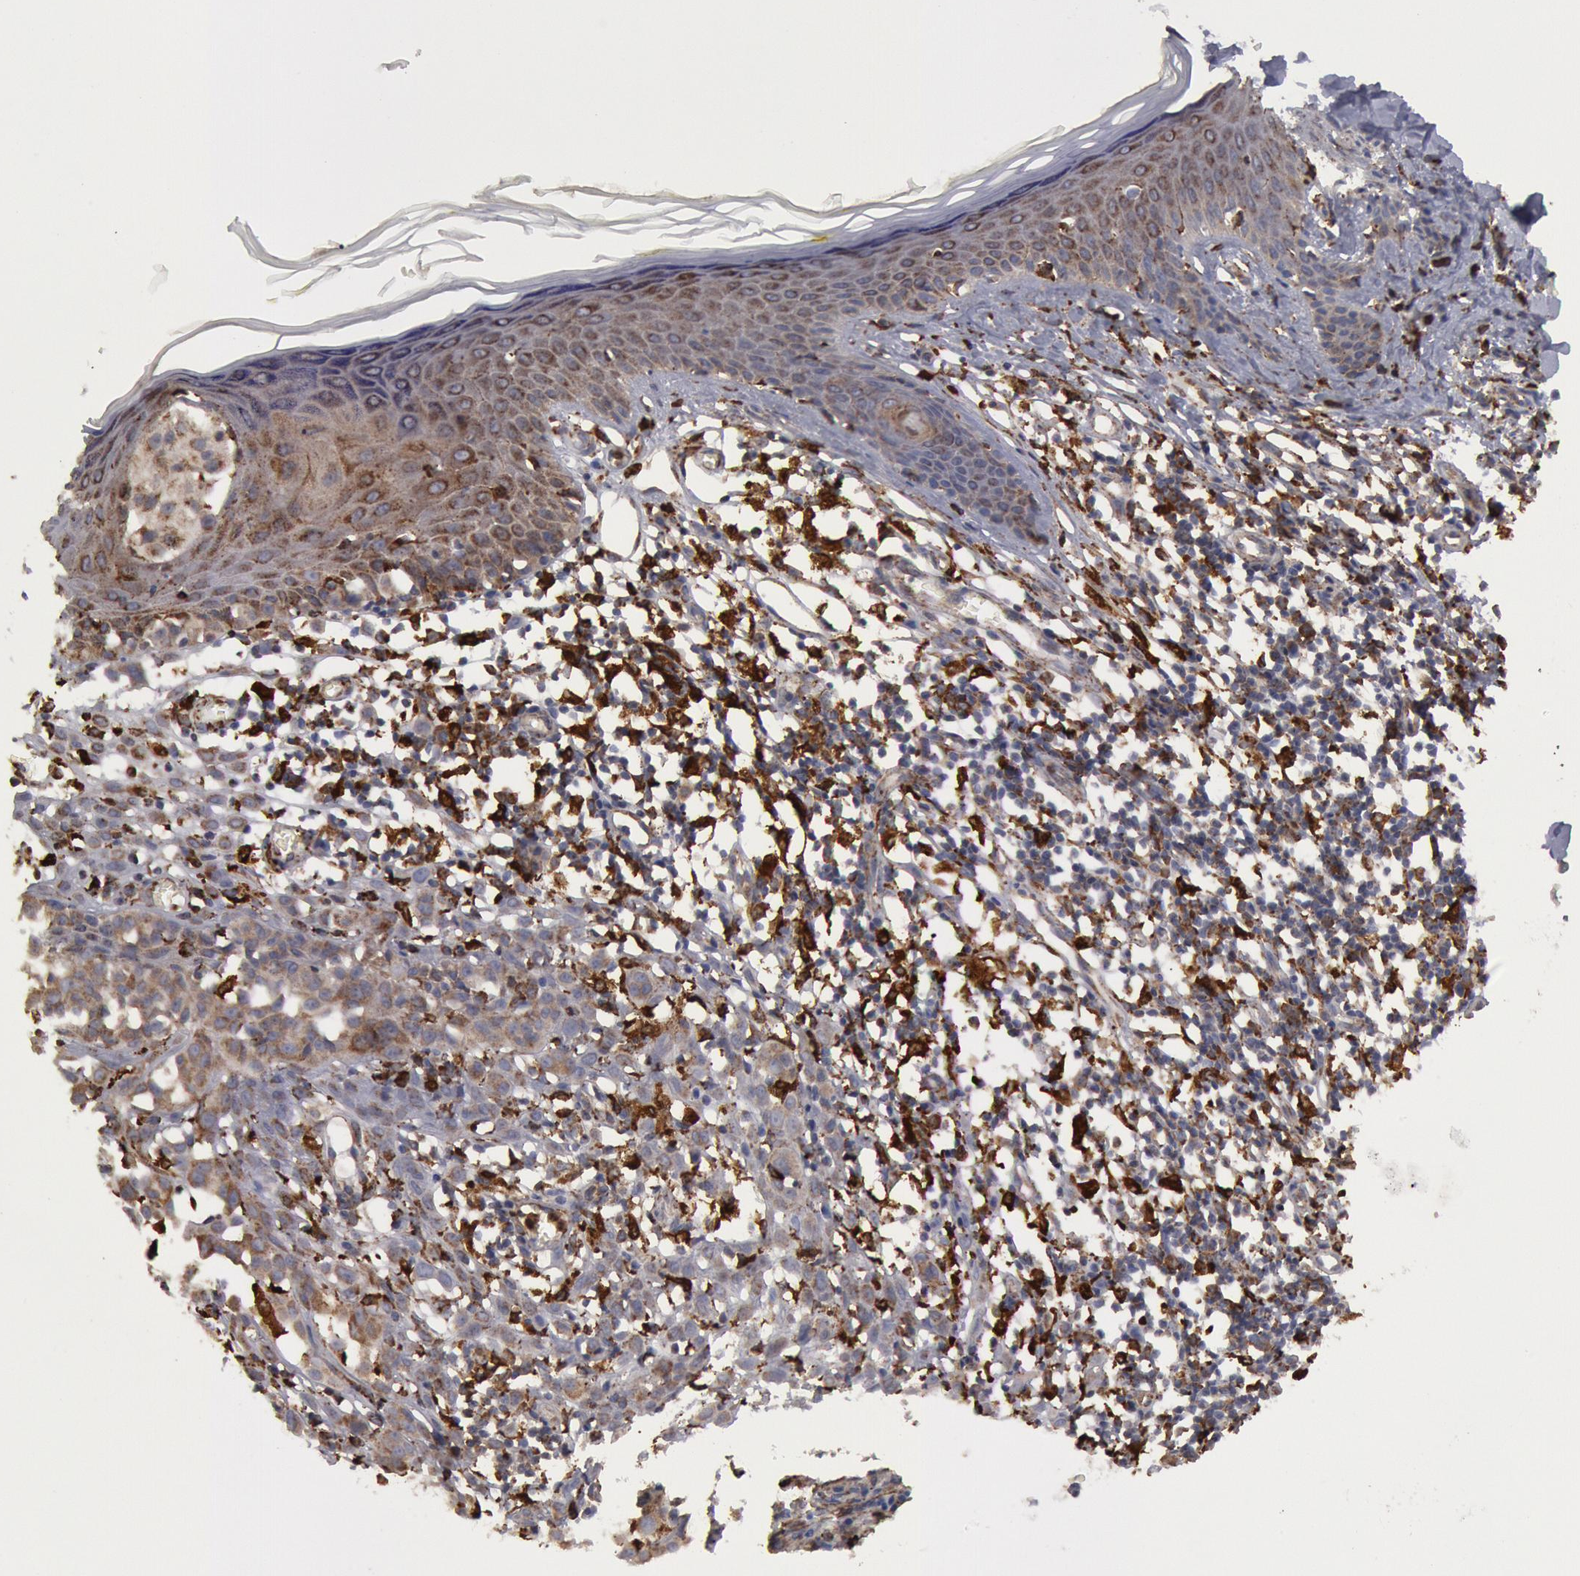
{"staining": {"intensity": "moderate", "quantity": ">75%", "location": "cytoplasmic/membranous"}, "tissue": "melanoma", "cell_type": "Tumor cells", "image_type": "cancer", "snomed": [{"axis": "morphology", "description": "Malignant melanoma, NOS"}, {"axis": "topography", "description": "Skin"}], "caption": "Immunohistochemical staining of human malignant melanoma displays medium levels of moderate cytoplasmic/membranous protein positivity in approximately >75% of tumor cells.", "gene": "ERP44", "patient": {"sex": "female", "age": 52}}